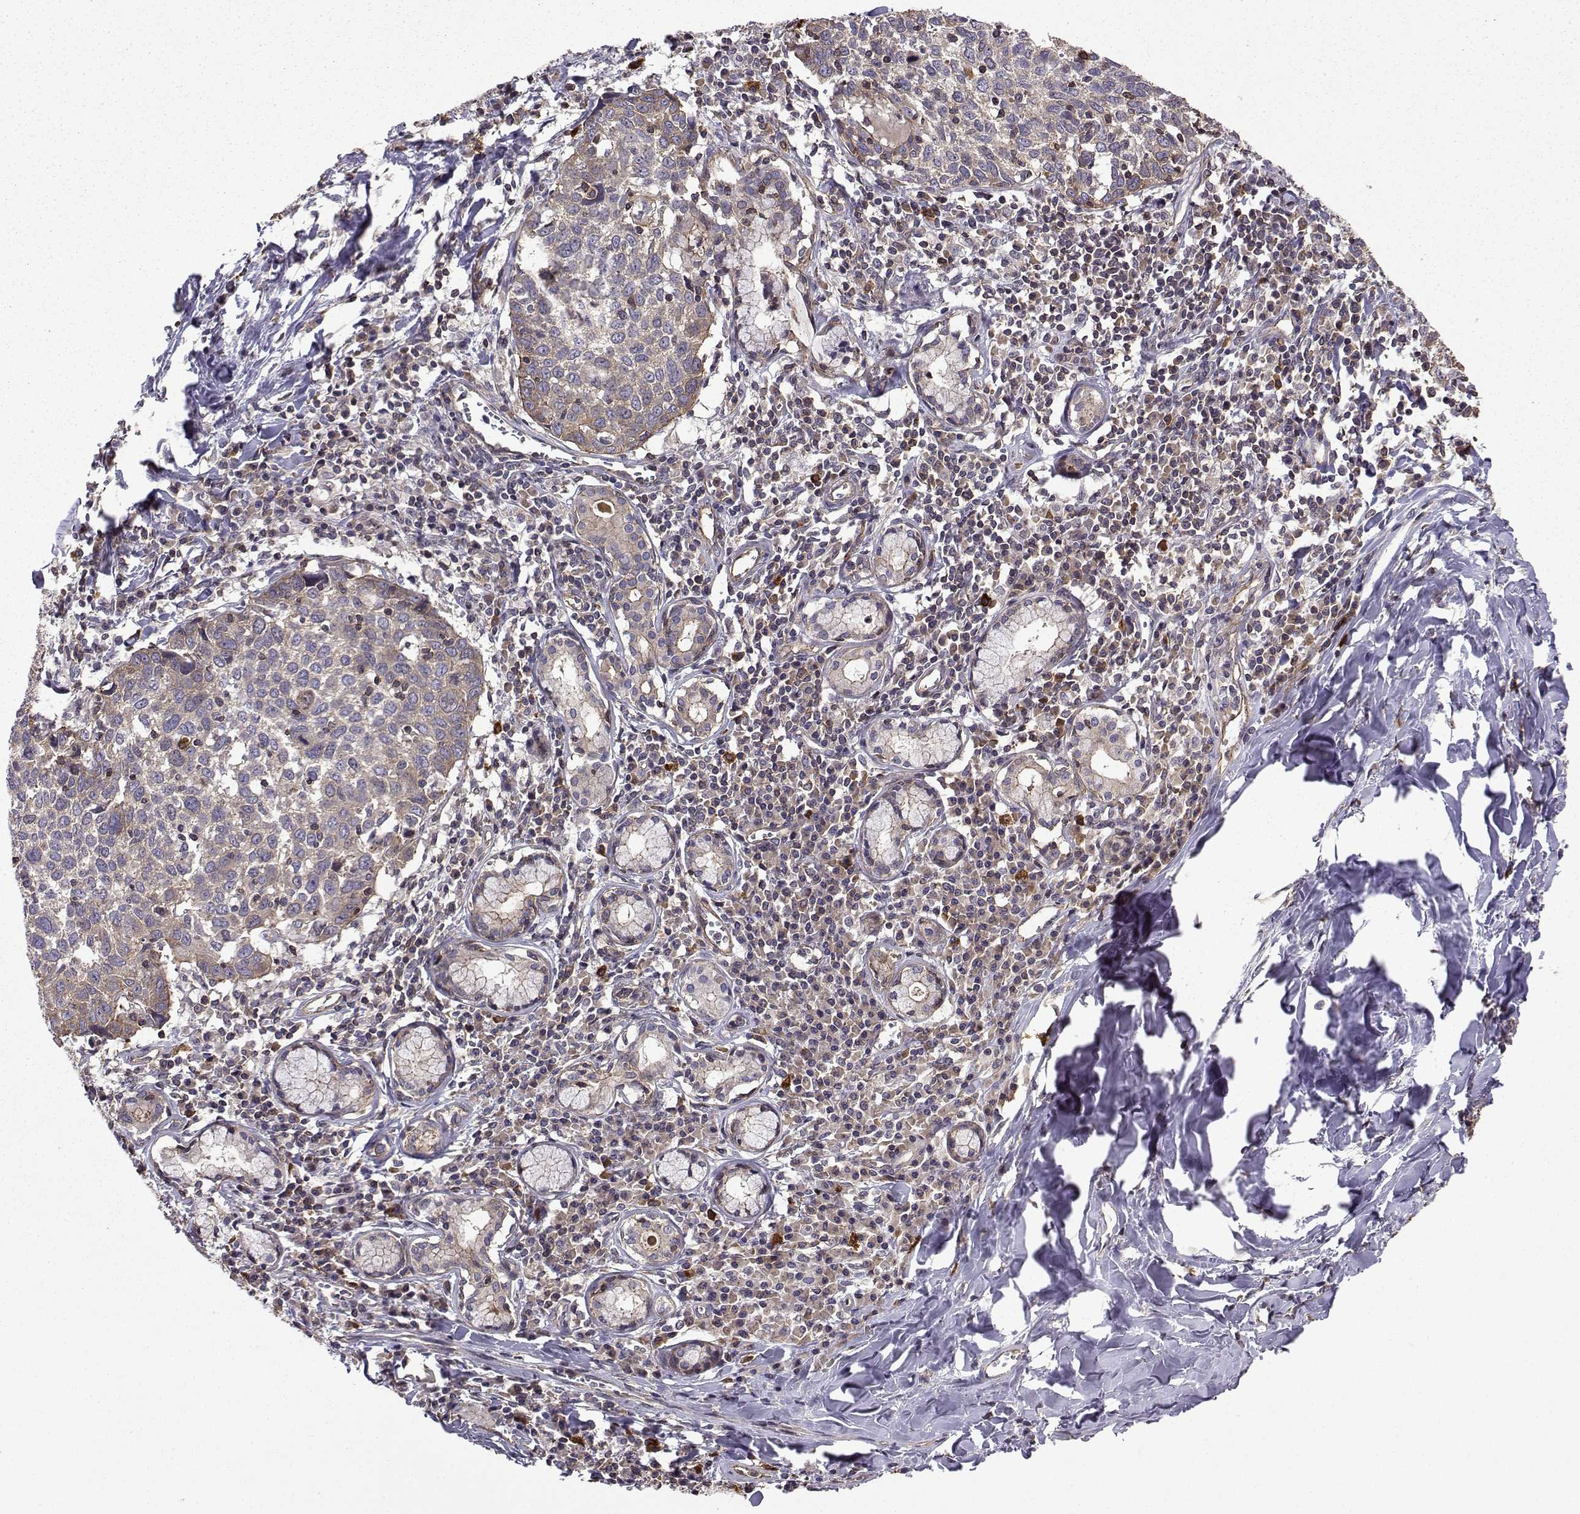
{"staining": {"intensity": "weak", "quantity": "25%-75%", "location": "cytoplasmic/membranous"}, "tissue": "lung cancer", "cell_type": "Tumor cells", "image_type": "cancer", "snomed": [{"axis": "morphology", "description": "Squamous cell carcinoma, NOS"}, {"axis": "topography", "description": "Lung"}], "caption": "Immunohistochemistry (IHC) photomicrograph of neoplastic tissue: human lung cancer stained using IHC reveals low levels of weak protein expression localized specifically in the cytoplasmic/membranous of tumor cells, appearing as a cytoplasmic/membranous brown color.", "gene": "ITGB8", "patient": {"sex": "male", "age": 57}}